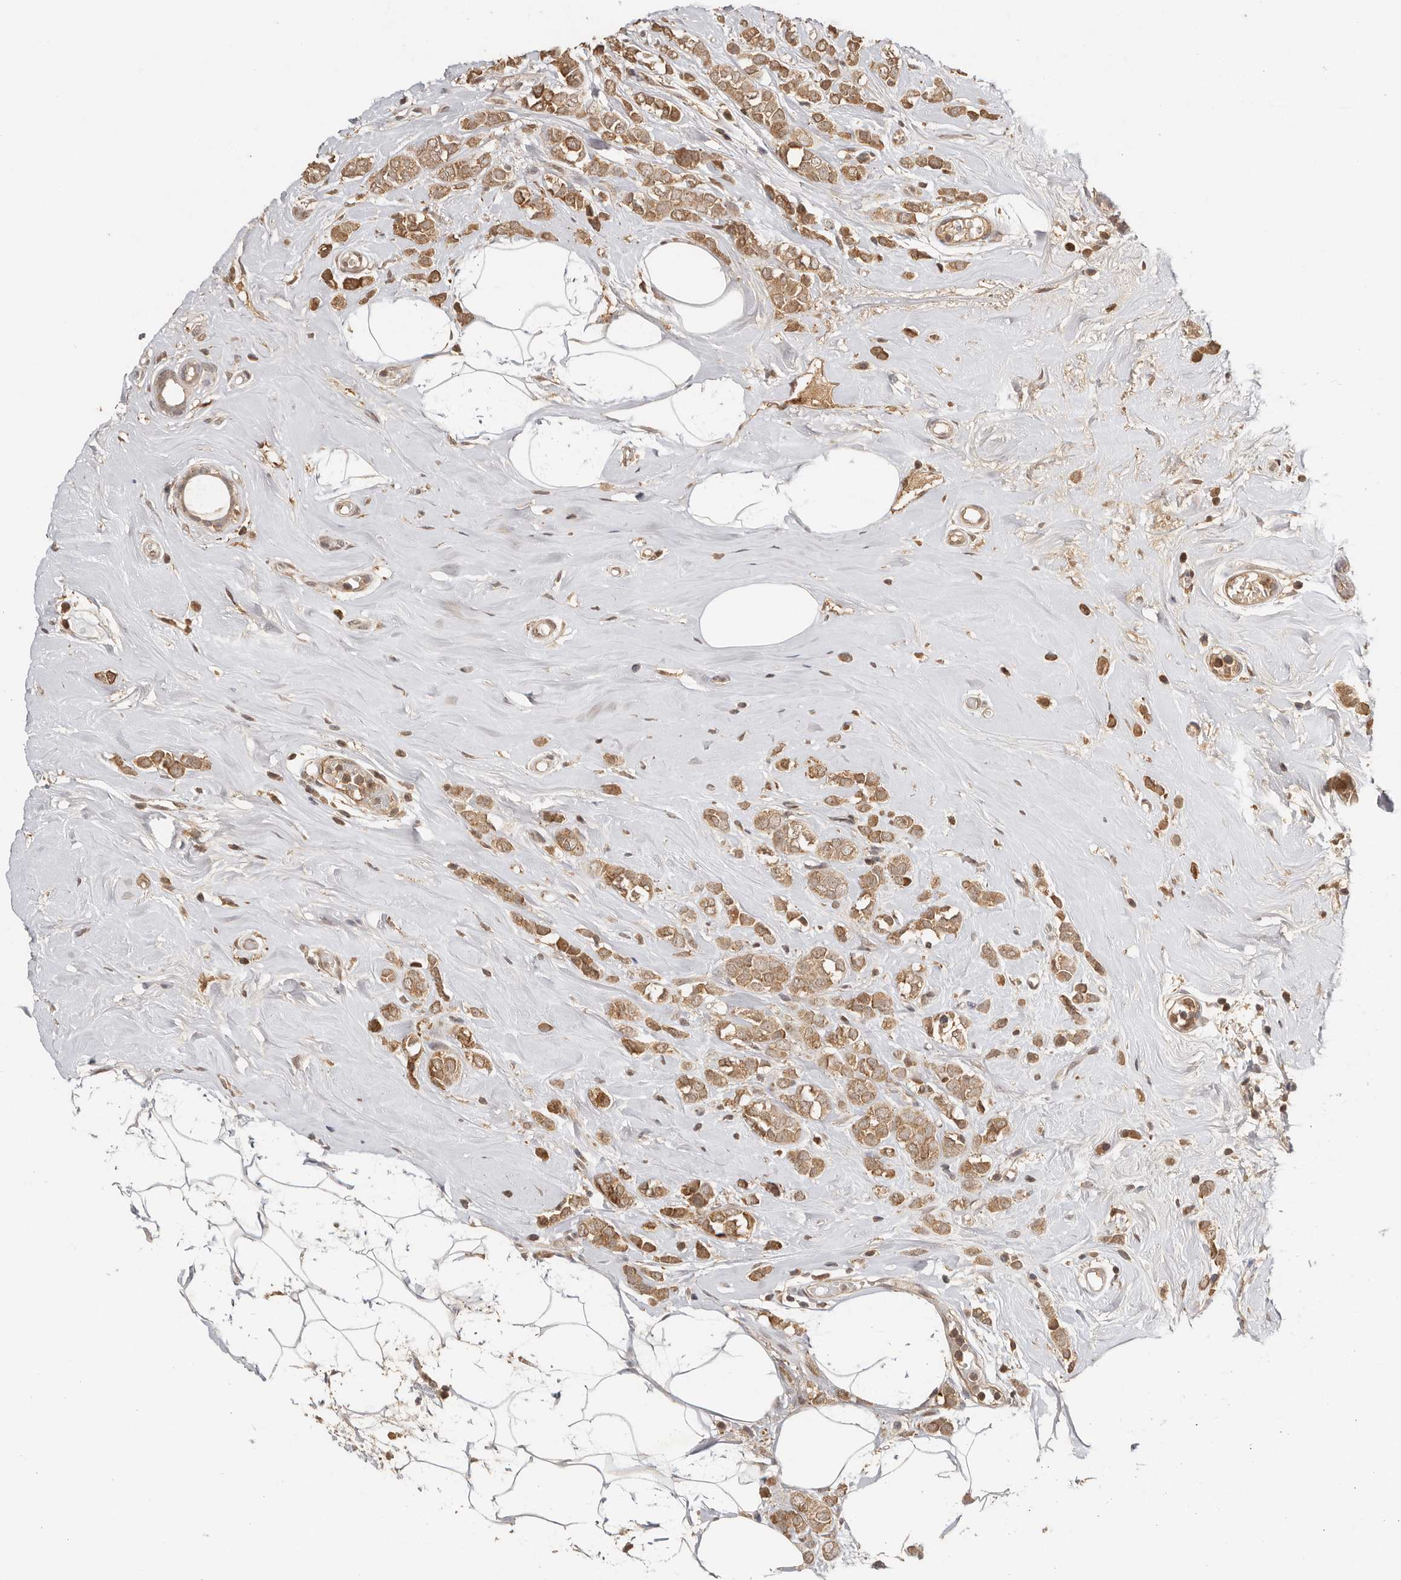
{"staining": {"intensity": "moderate", "quantity": ">75%", "location": "cytoplasmic/membranous"}, "tissue": "breast cancer", "cell_type": "Tumor cells", "image_type": "cancer", "snomed": [{"axis": "morphology", "description": "Lobular carcinoma"}, {"axis": "topography", "description": "Breast"}], "caption": "The image exhibits staining of breast lobular carcinoma, revealing moderate cytoplasmic/membranous protein staining (brown color) within tumor cells.", "gene": "SEC14L1", "patient": {"sex": "female", "age": 47}}